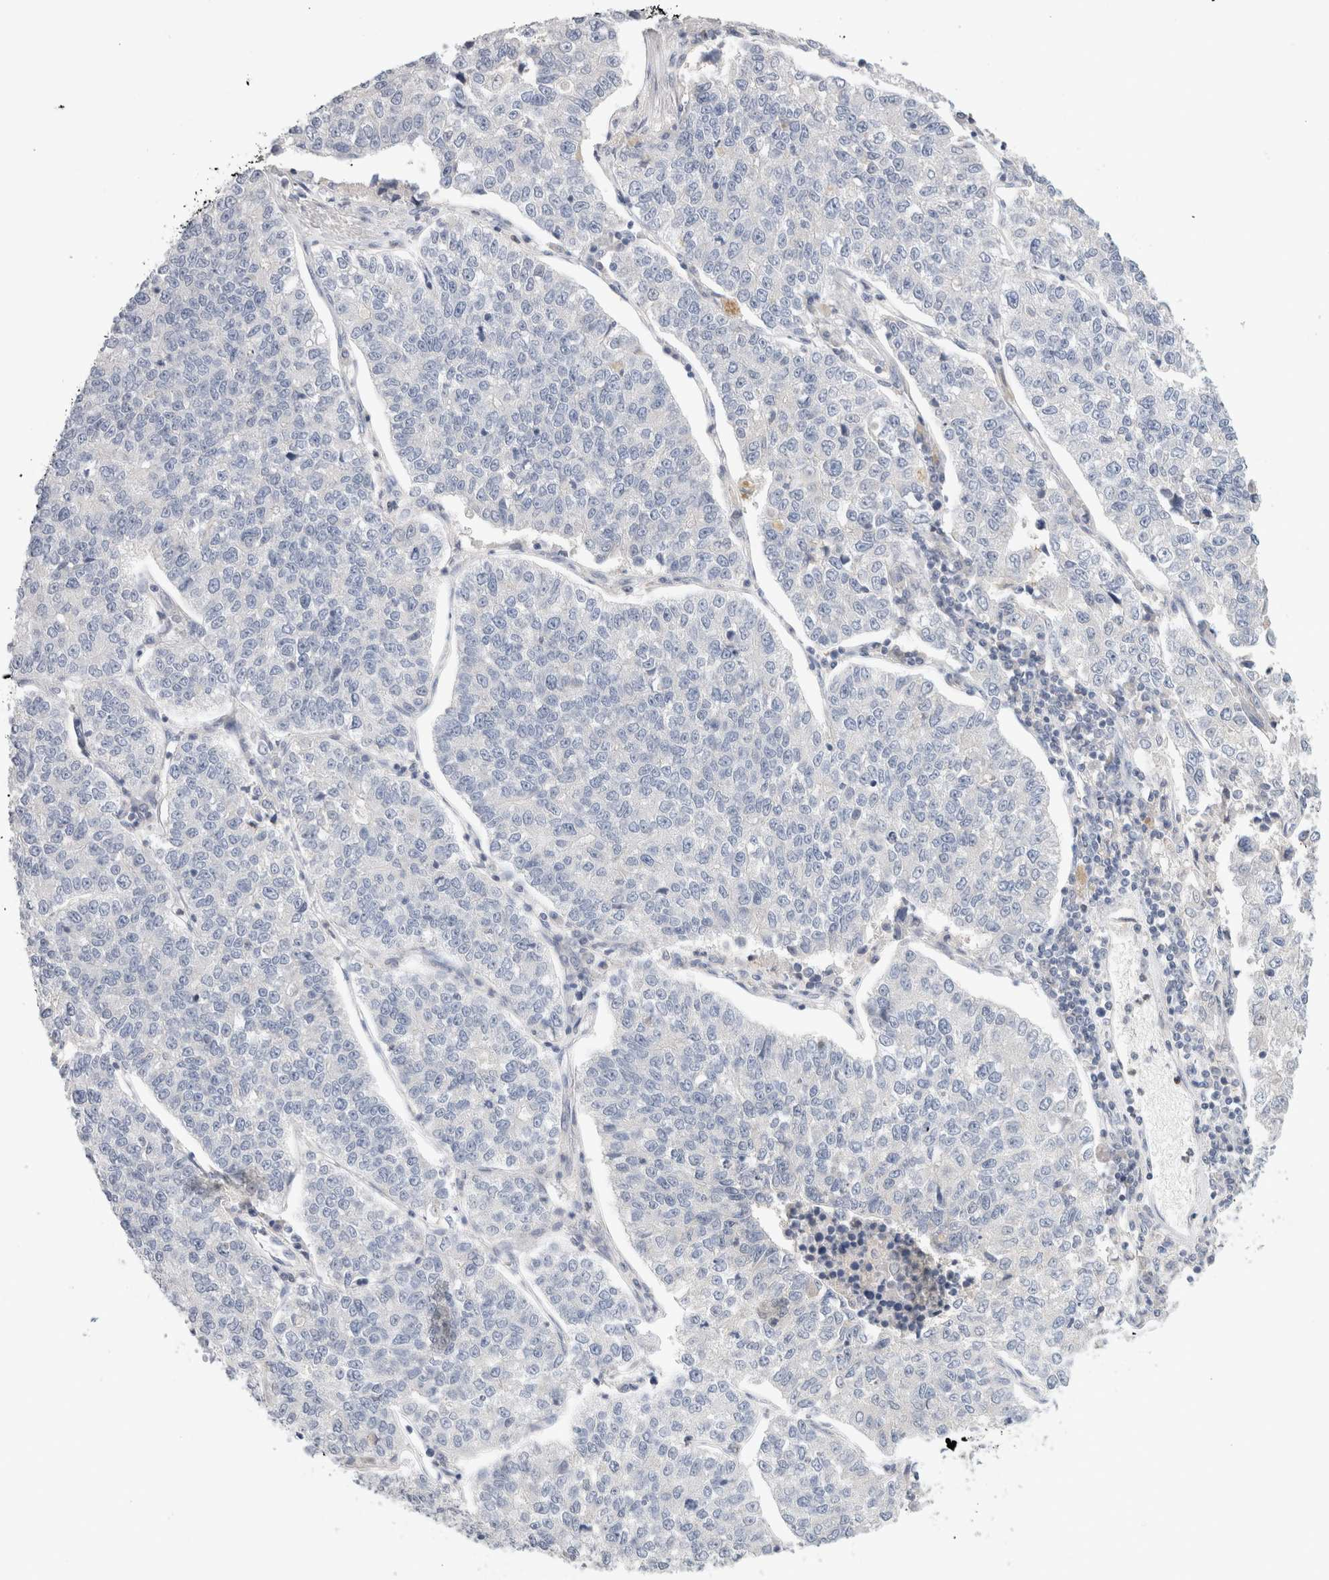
{"staining": {"intensity": "negative", "quantity": "none", "location": "none"}, "tissue": "lung cancer", "cell_type": "Tumor cells", "image_type": "cancer", "snomed": [{"axis": "morphology", "description": "Adenocarcinoma, NOS"}, {"axis": "topography", "description": "Lung"}], "caption": "Lung cancer (adenocarcinoma) was stained to show a protein in brown. There is no significant positivity in tumor cells. (DAB (3,3'-diaminobenzidine) IHC visualized using brightfield microscopy, high magnification).", "gene": "MPP2", "patient": {"sex": "male", "age": 49}}